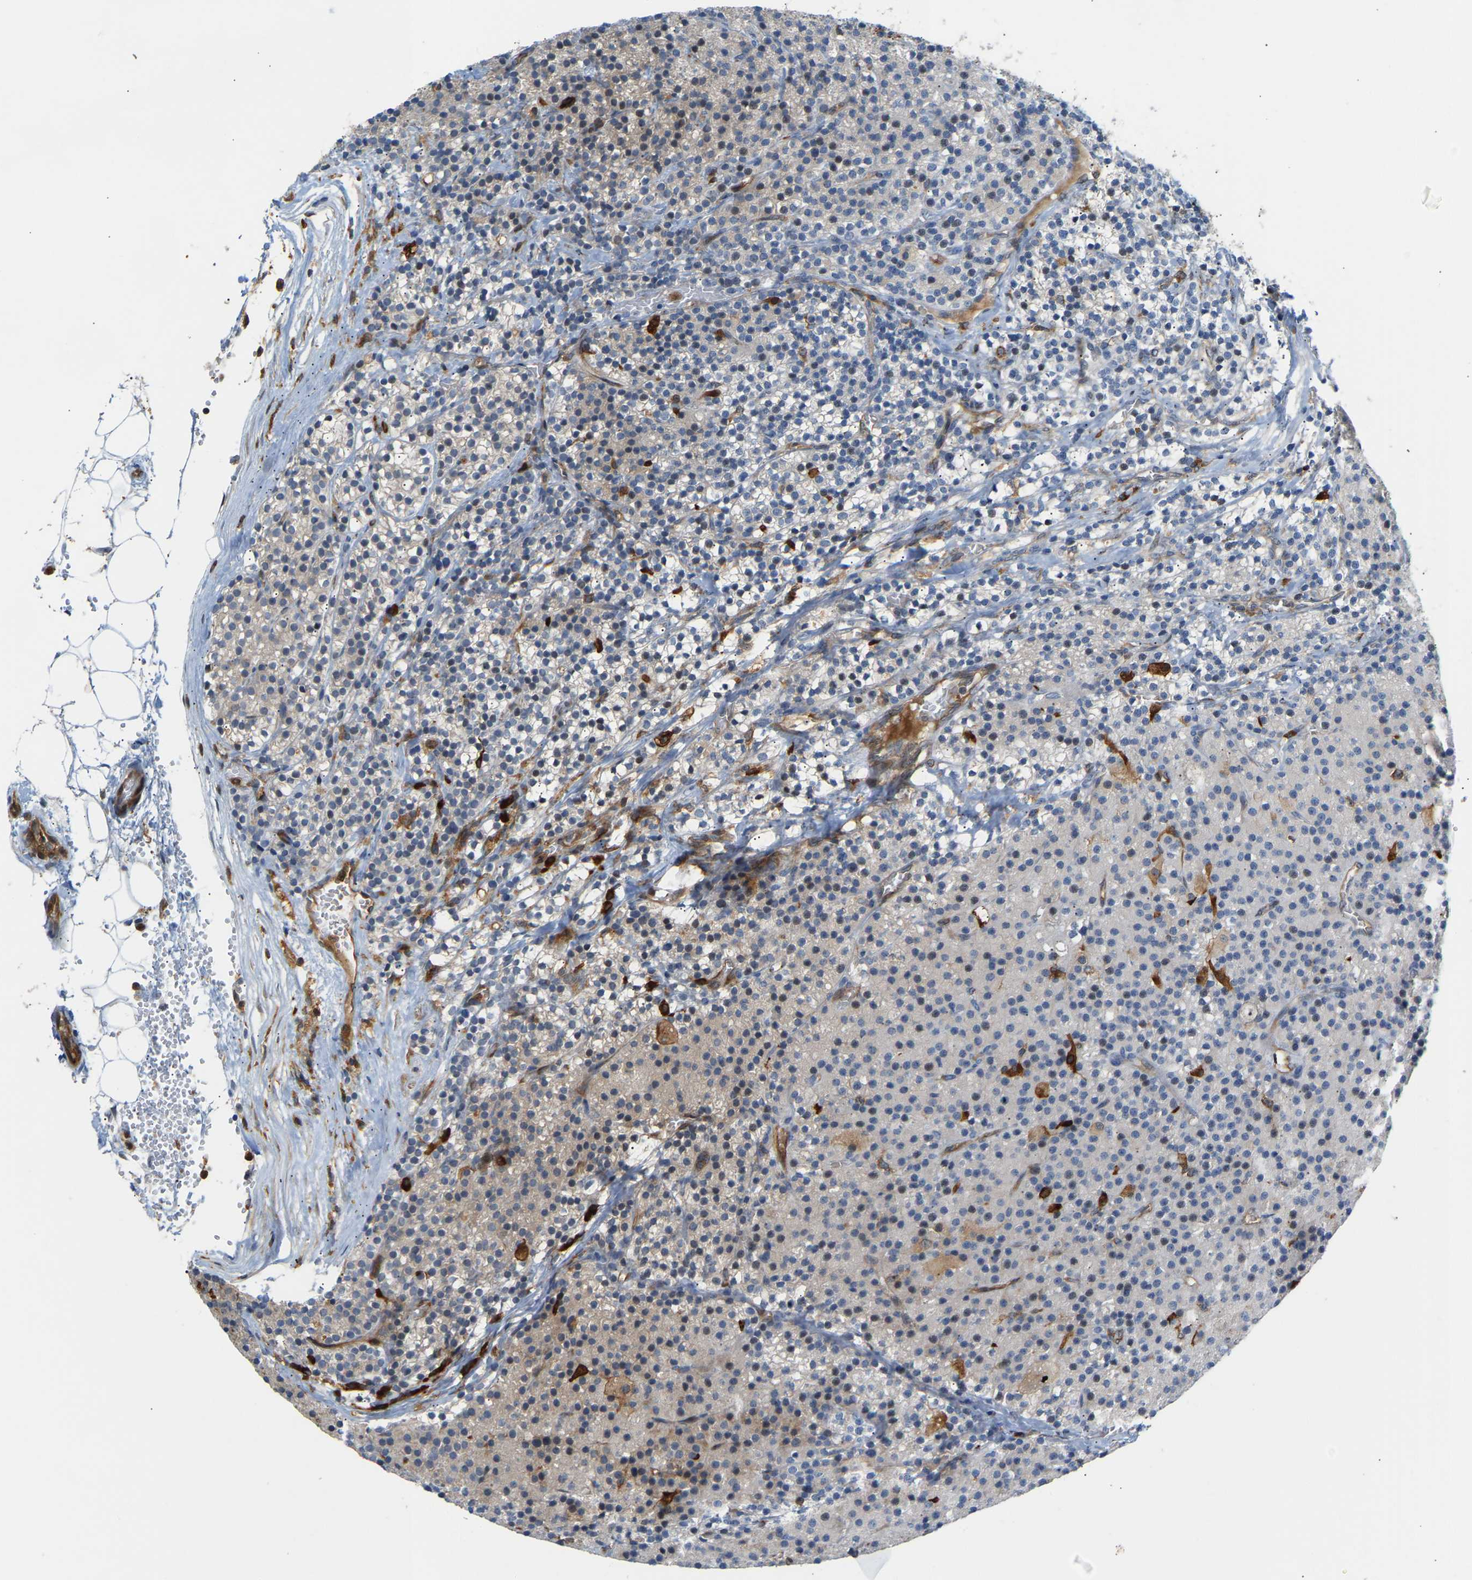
{"staining": {"intensity": "weak", "quantity": "<25%", "location": "cytoplasmic/membranous"}, "tissue": "parathyroid gland", "cell_type": "Glandular cells", "image_type": "normal", "snomed": [{"axis": "morphology", "description": "Normal tissue, NOS"}, {"axis": "morphology", "description": "Adenoma, NOS"}, {"axis": "topography", "description": "Parathyroid gland"}], "caption": "This micrograph is of unremarkable parathyroid gland stained with IHC to label a protein in brown with the nuclei are counter-stained blue. There is no expression in glandular cells. The staining was performed using DAB to visualize the protein expression in brown, while the nuclei were stained in blue with hematoxylin (Magnification: 20x).", "gene": "PLCG2", "patient": {"sex": "male", "age": 75}}